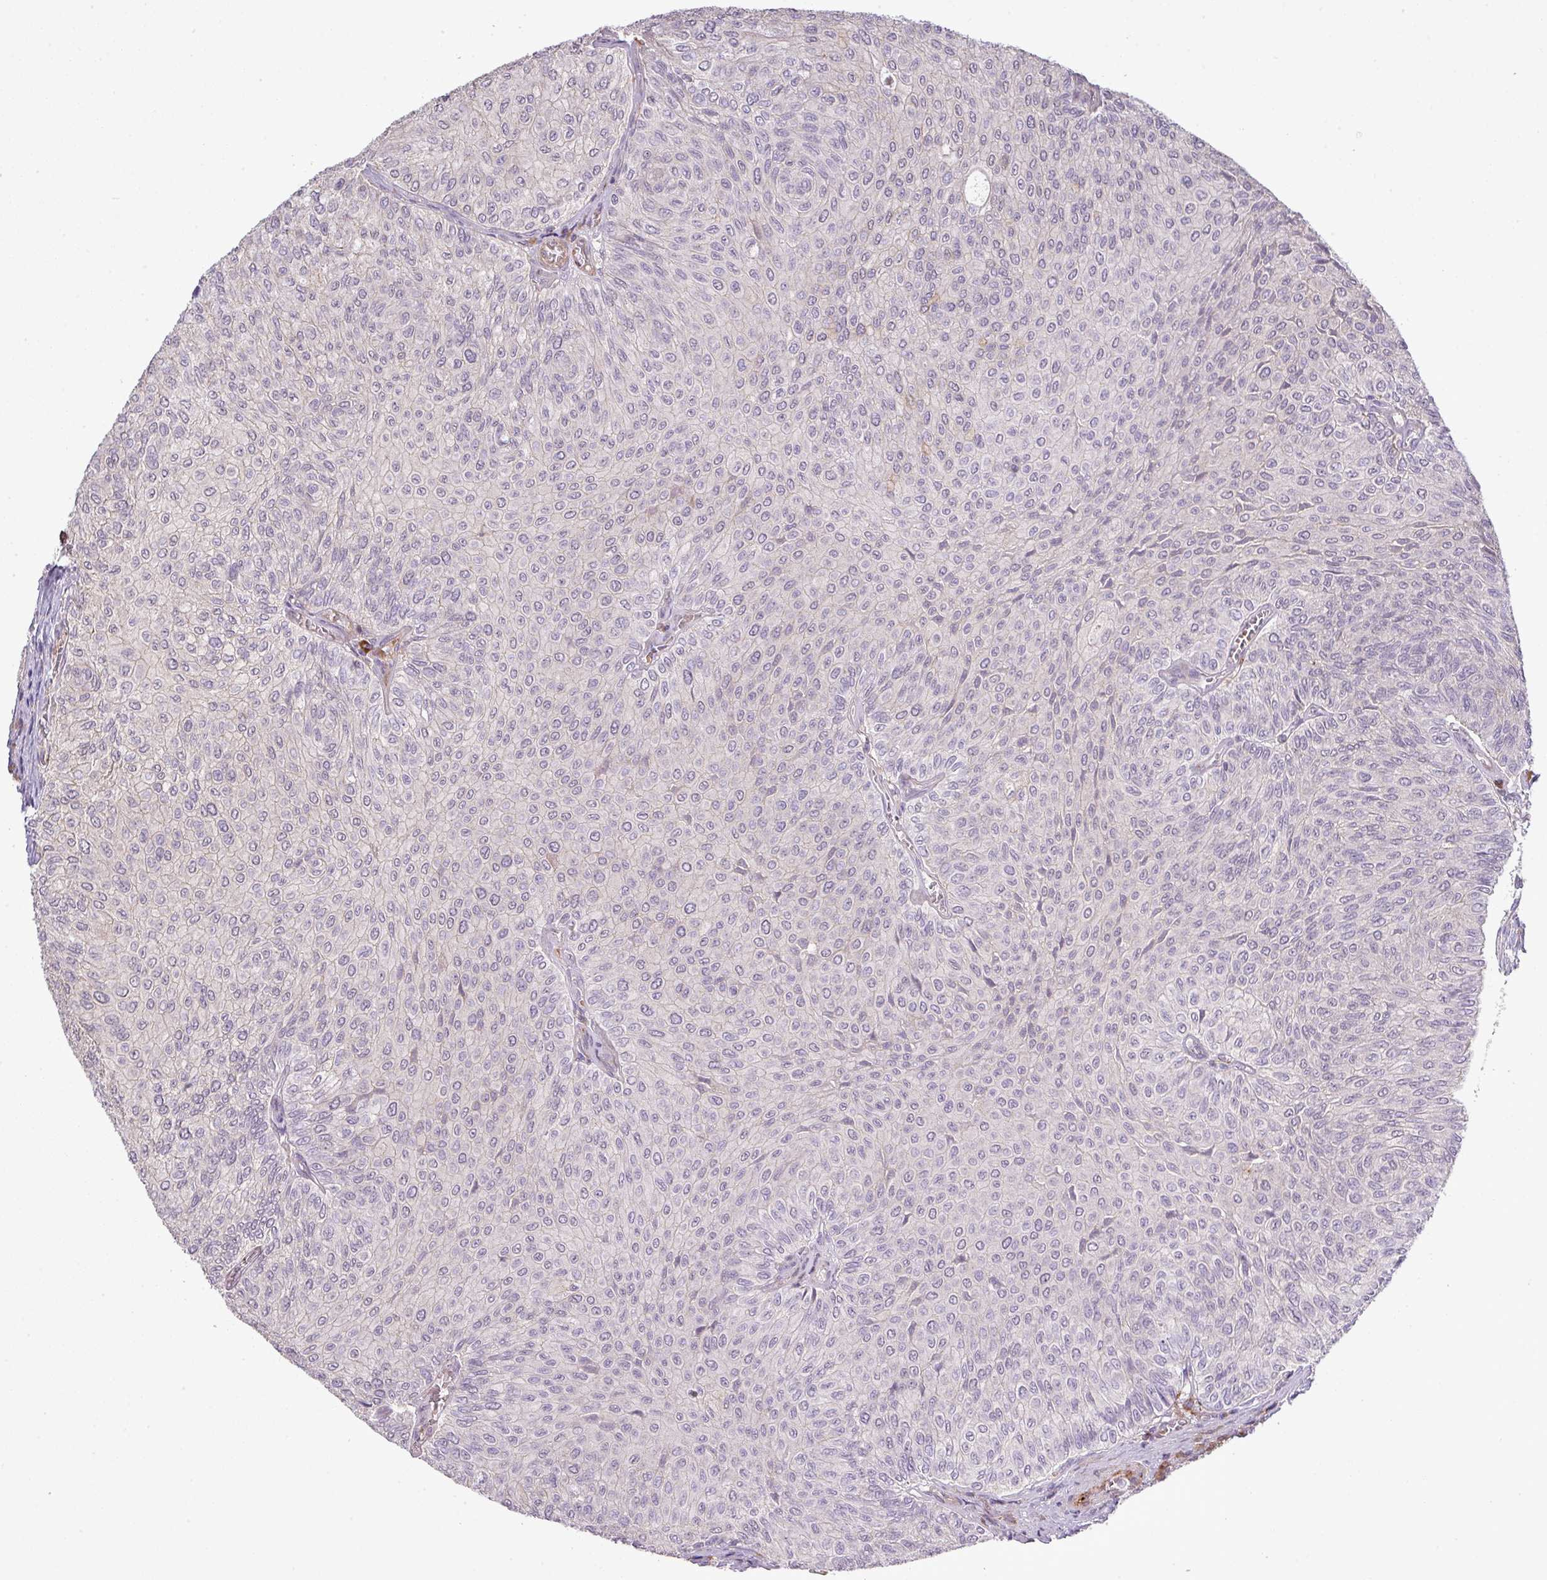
{"staining": {"intensity": "negative", "quantity": "none", "location": "none"}, "tissue": "urothelial cancer", "cell_type": "Tumor cells", "image_type": "cancer", "snomed": [{"axis": "morphology", "description": "Urothelial carcinoma, NOS"}, {"axis": "topography", "description": "Urinary bladder"}], "caption": "IHC of human urothelial cancer shows no staining in tumor cells.", "gene": "TPRA1", "patient": {"sex": "male", "age": 59}}